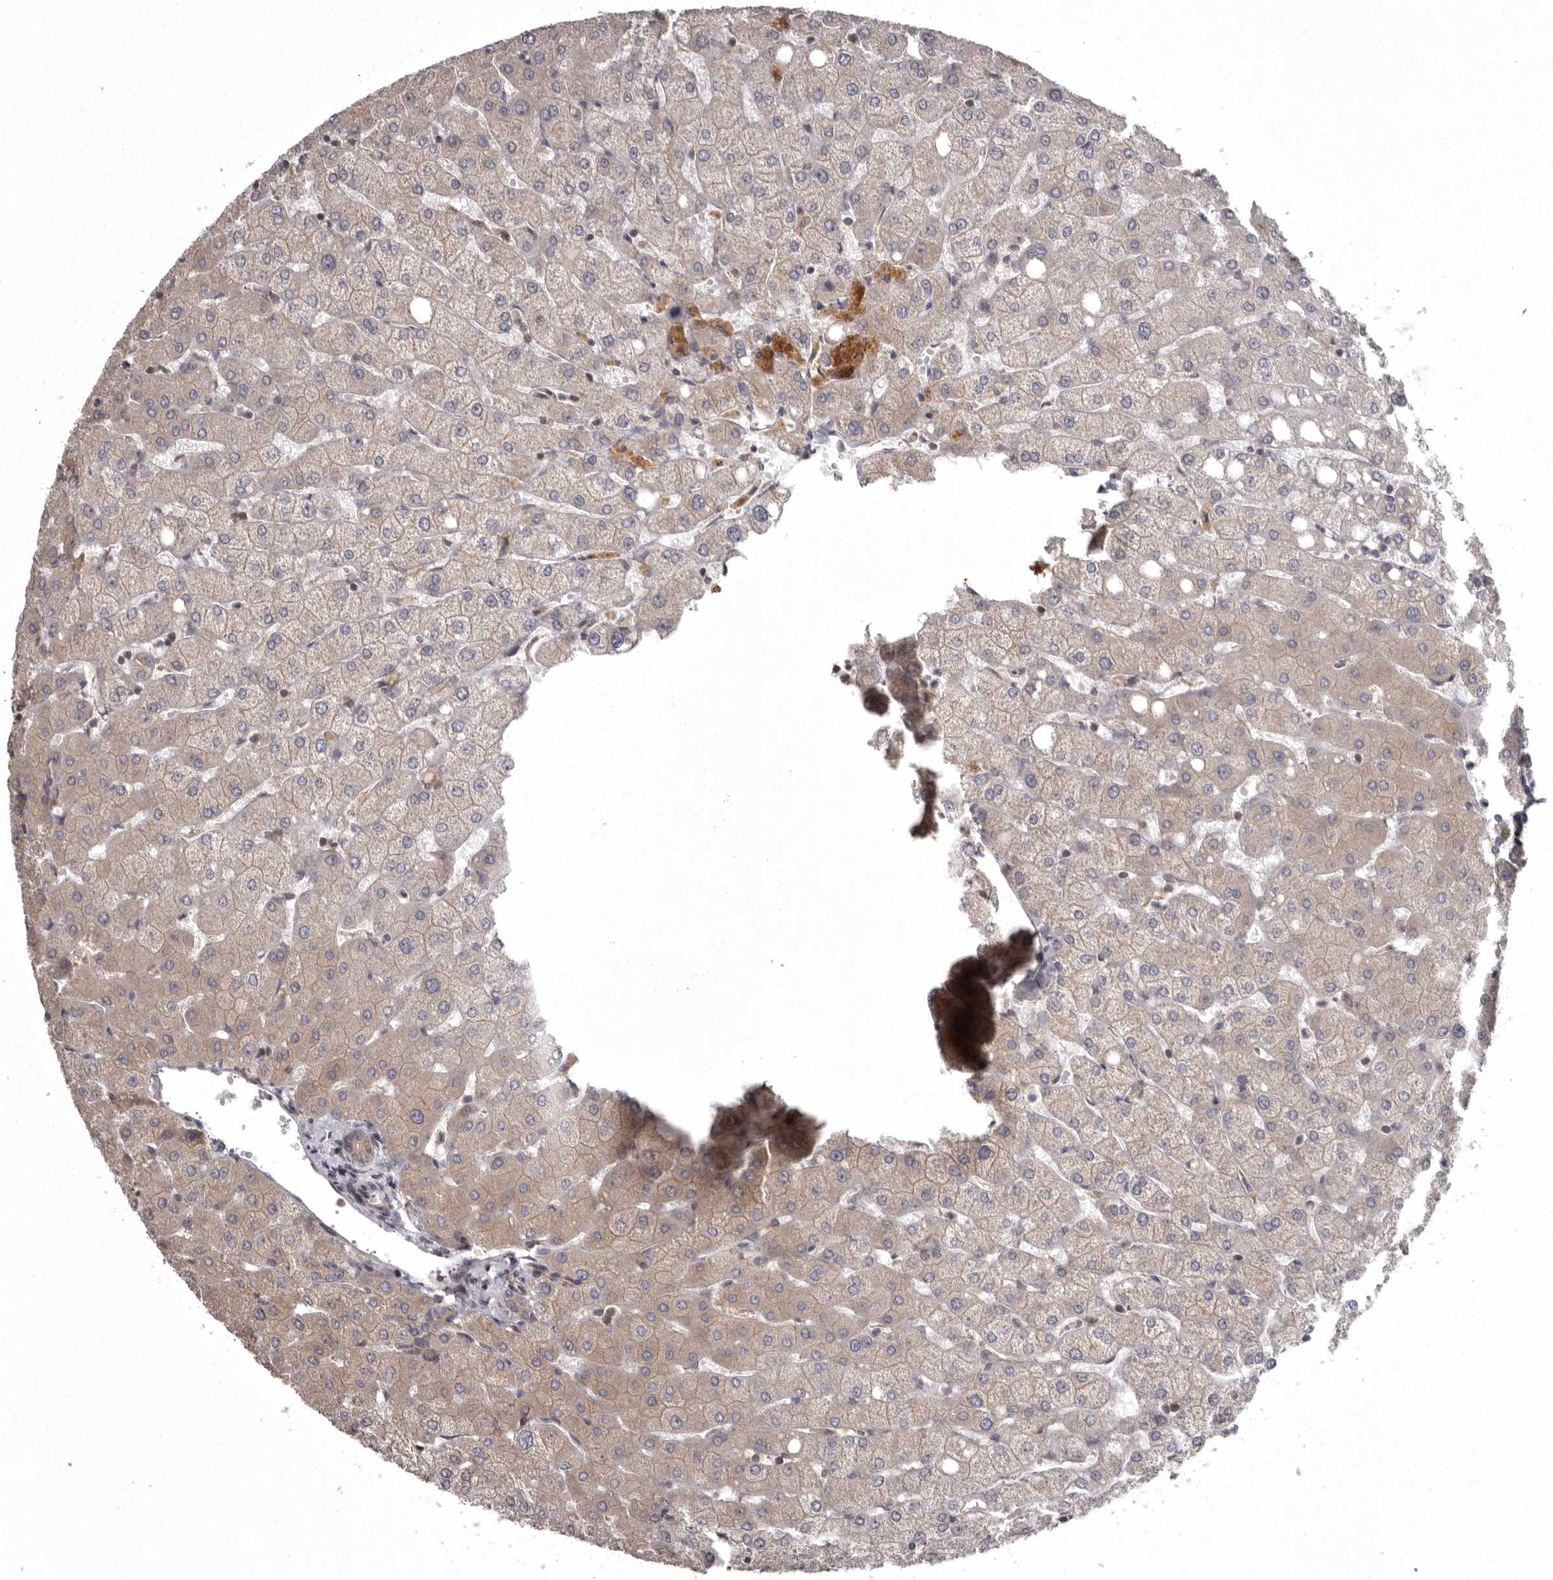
{"staining": {"intensity": "negative", "quantity": "none", "location": "none"}, "tissue": "liver", "cell_type": "Cholangiocytes", "image_type": "normal", "snomed": [{"axis": "morphology", "description": "Normal tissue, NOS"}, {"axis": "topography", "description": "Liver"}], "caption": "This is an immunohistochemistry (IHC) photomicrograph of normal liver. There is no positivity in cholangiocytes.", "gene": "DARS1", "patient": {"sex": "female", "age": 54}}